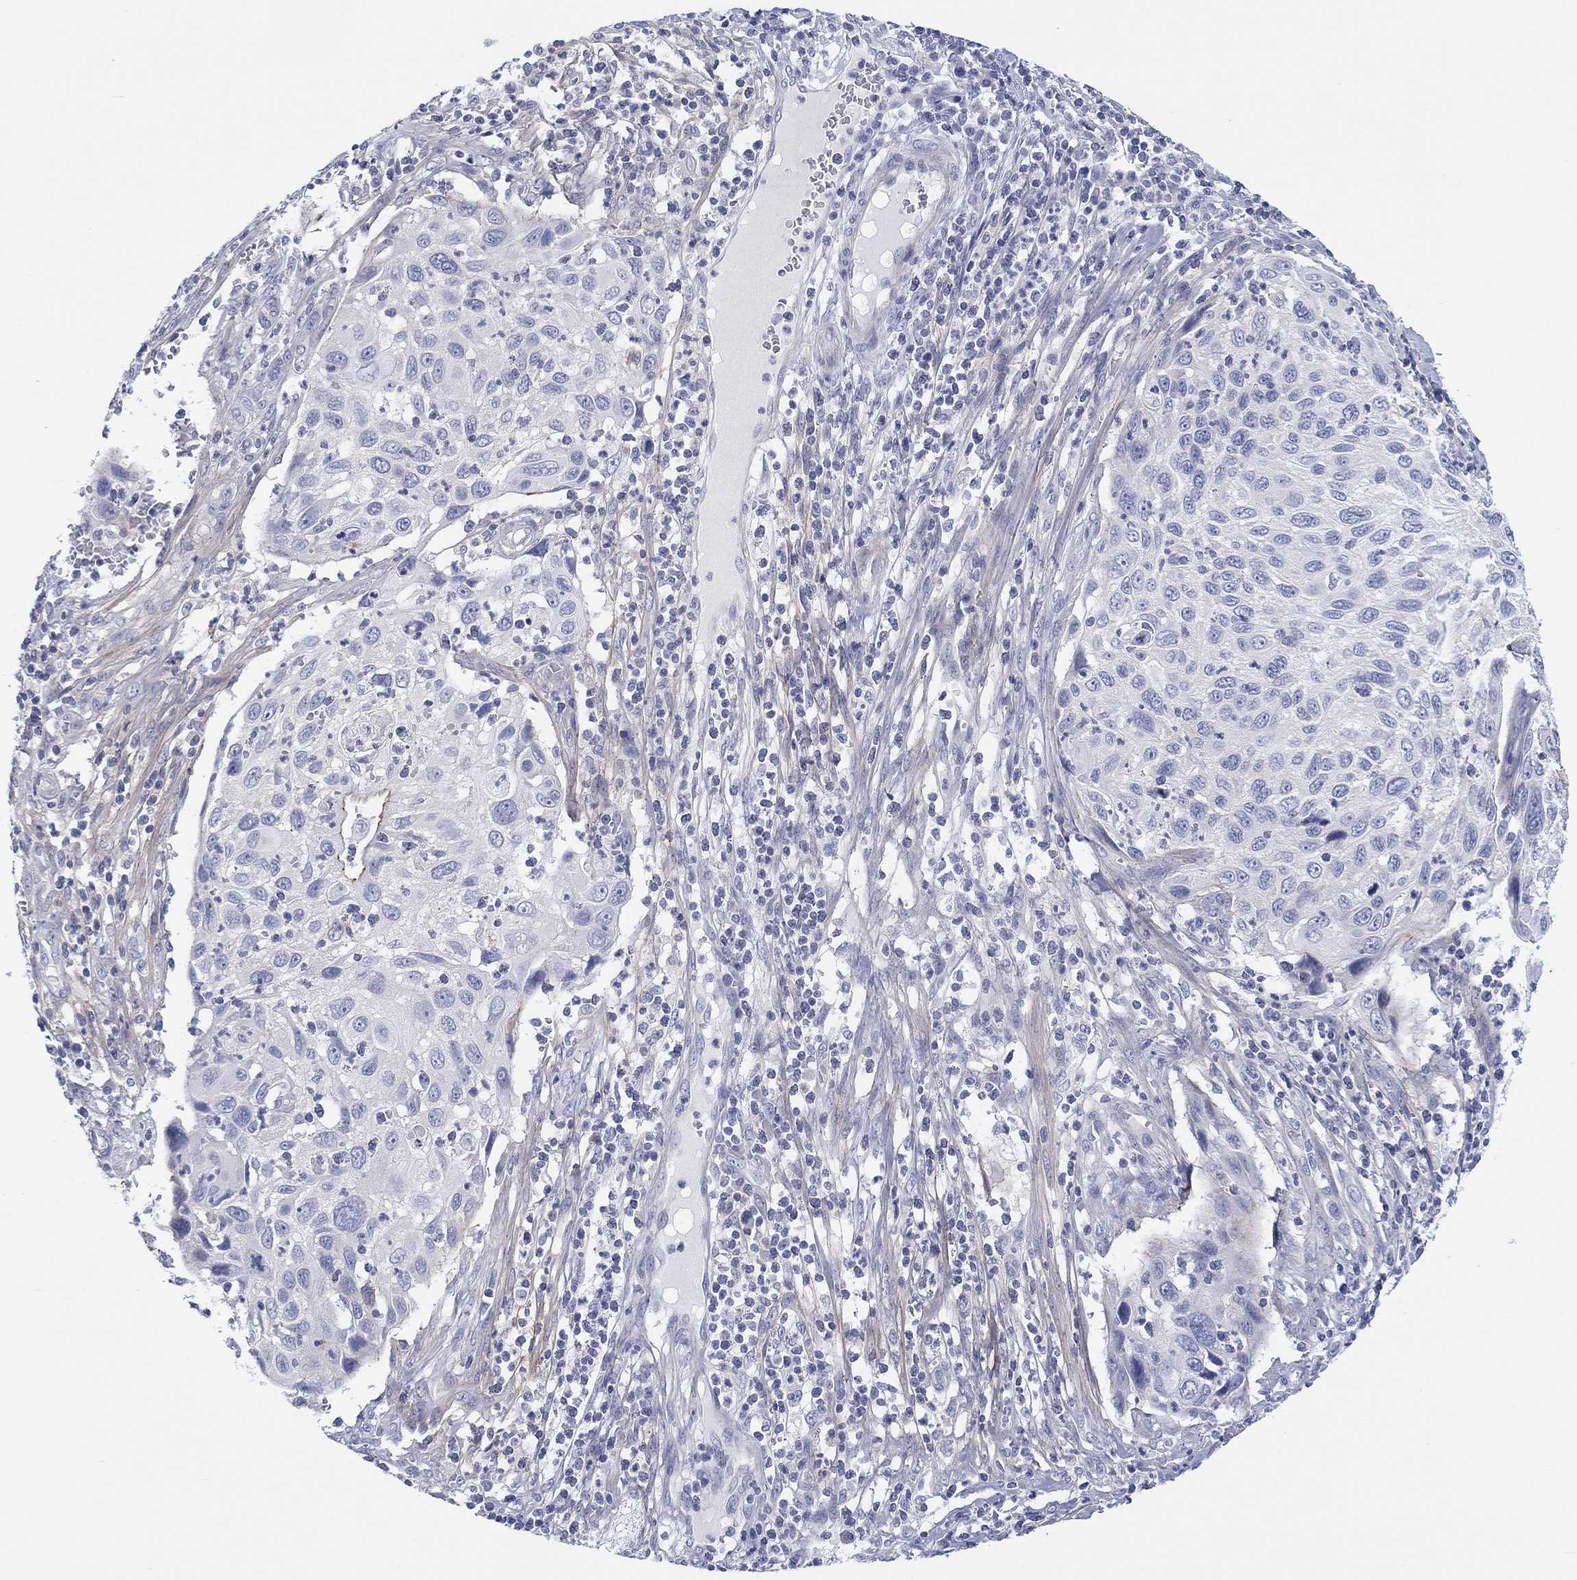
{"staining": {"intensity": "negative", "quantity": "none", "location": "none"}, "tissue": "cervical cancer", "cell_type": "Tumor cells", "image_type": "cancer", "snomed": [{"axis": "morphology", "description": "Squamous cell carcinoma, NOS"}, {"axis": "topography", "description": "Cervix"}], "caption": "This is an IHC image of cervical squamous cell carcinoma. There is no positivity in tumor cells.", "gene": "HAPLN4", "patient": {"sex": "female", "age": 70}}